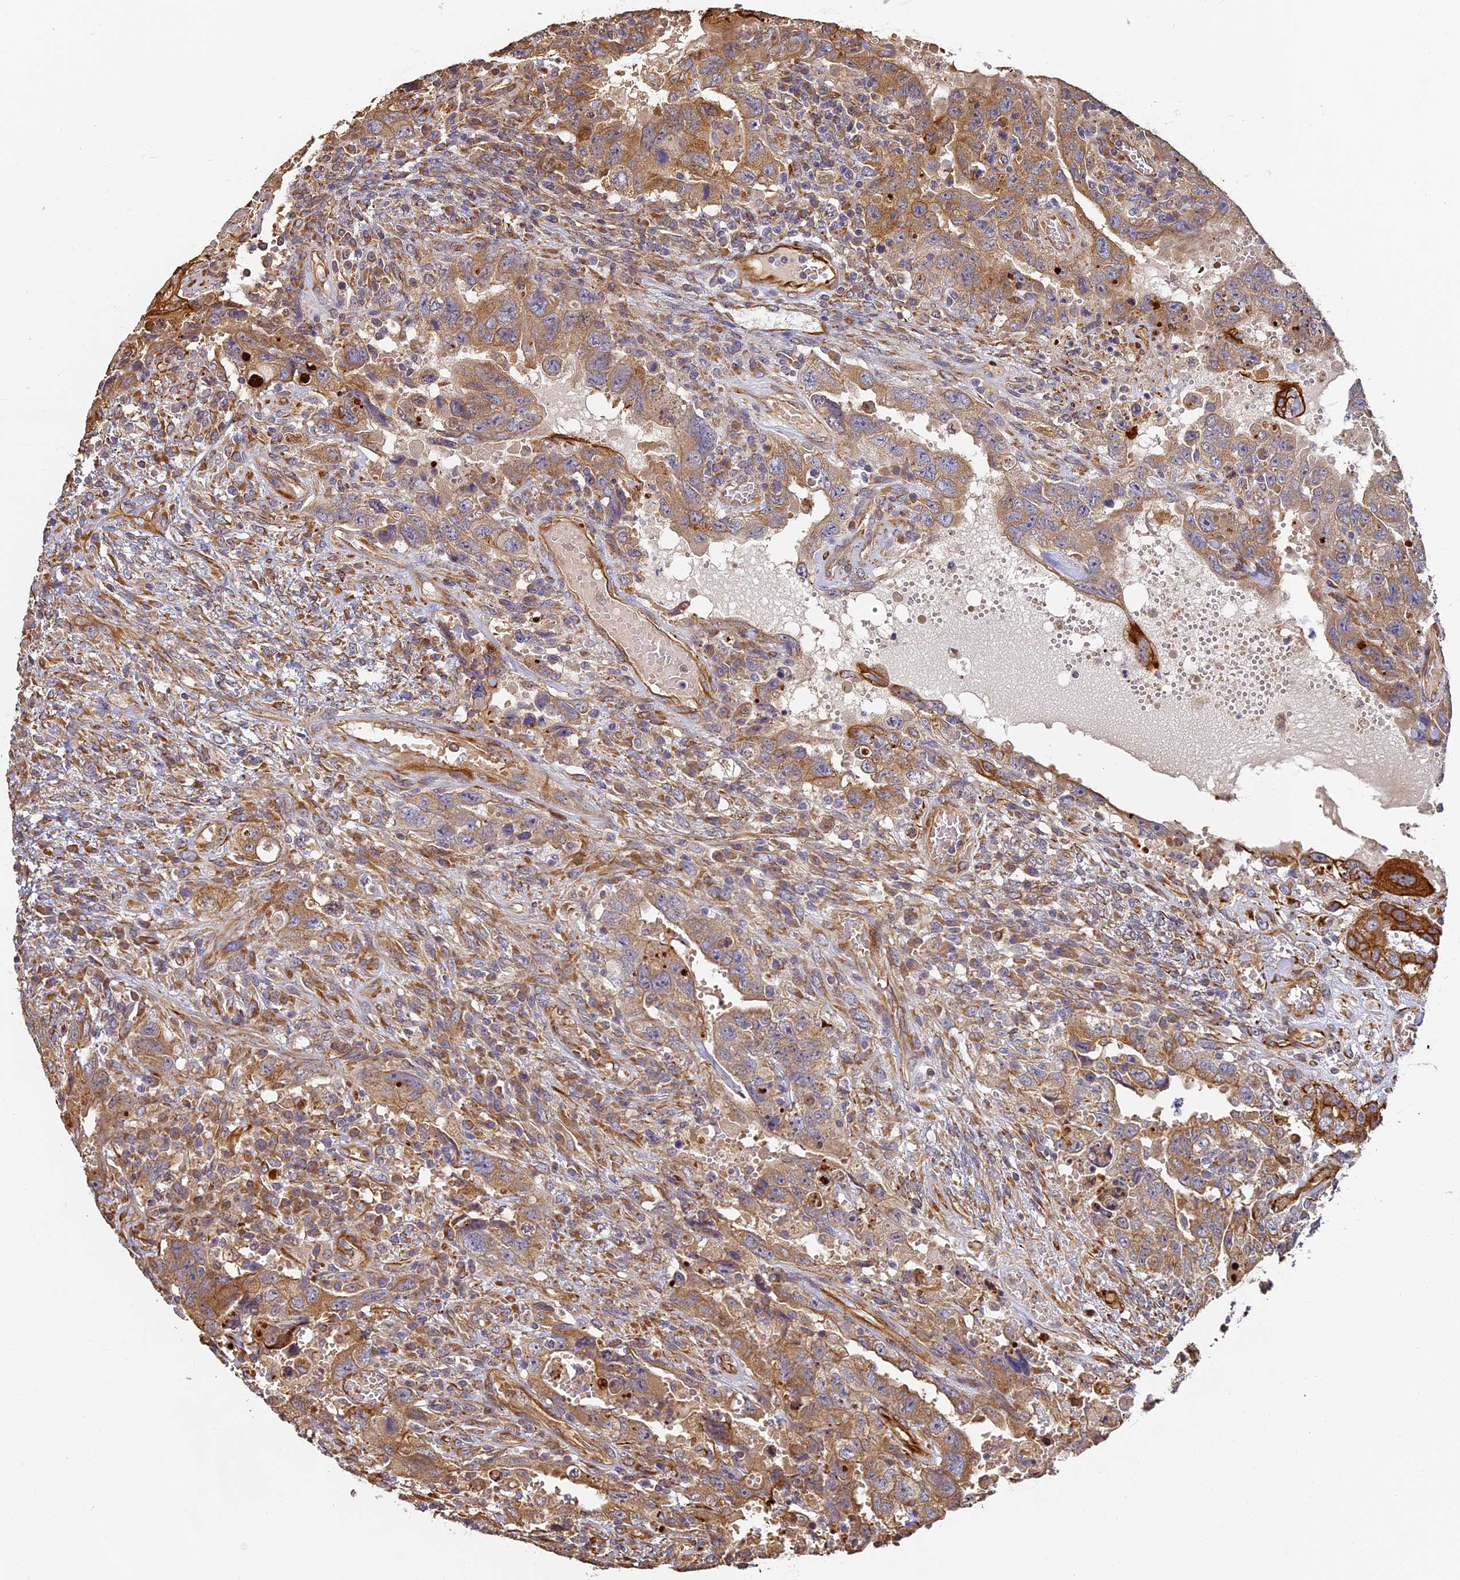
{"staining": {"intensity": "strong", "quantity": ">75%", "location": "cytoplasmic/membranous"}, "tissue": "testis cancer", "cell_type": "Tumor cells", "image_type": "cancer", "snomed": [{"axis": "morphology", "description": "Carcinoma, Embryonal, NOS"}, {"axis": "topography", "description": "Testis"}], "caption": "Testis embryonal carcinoma was stained to show a protein in brown. There is high levels of strong cytoplasmic/membranous expression in approximately >75% of tumor cells.", "gene": "LRRC57", "patient": {"sex": "male", "age": 26}}